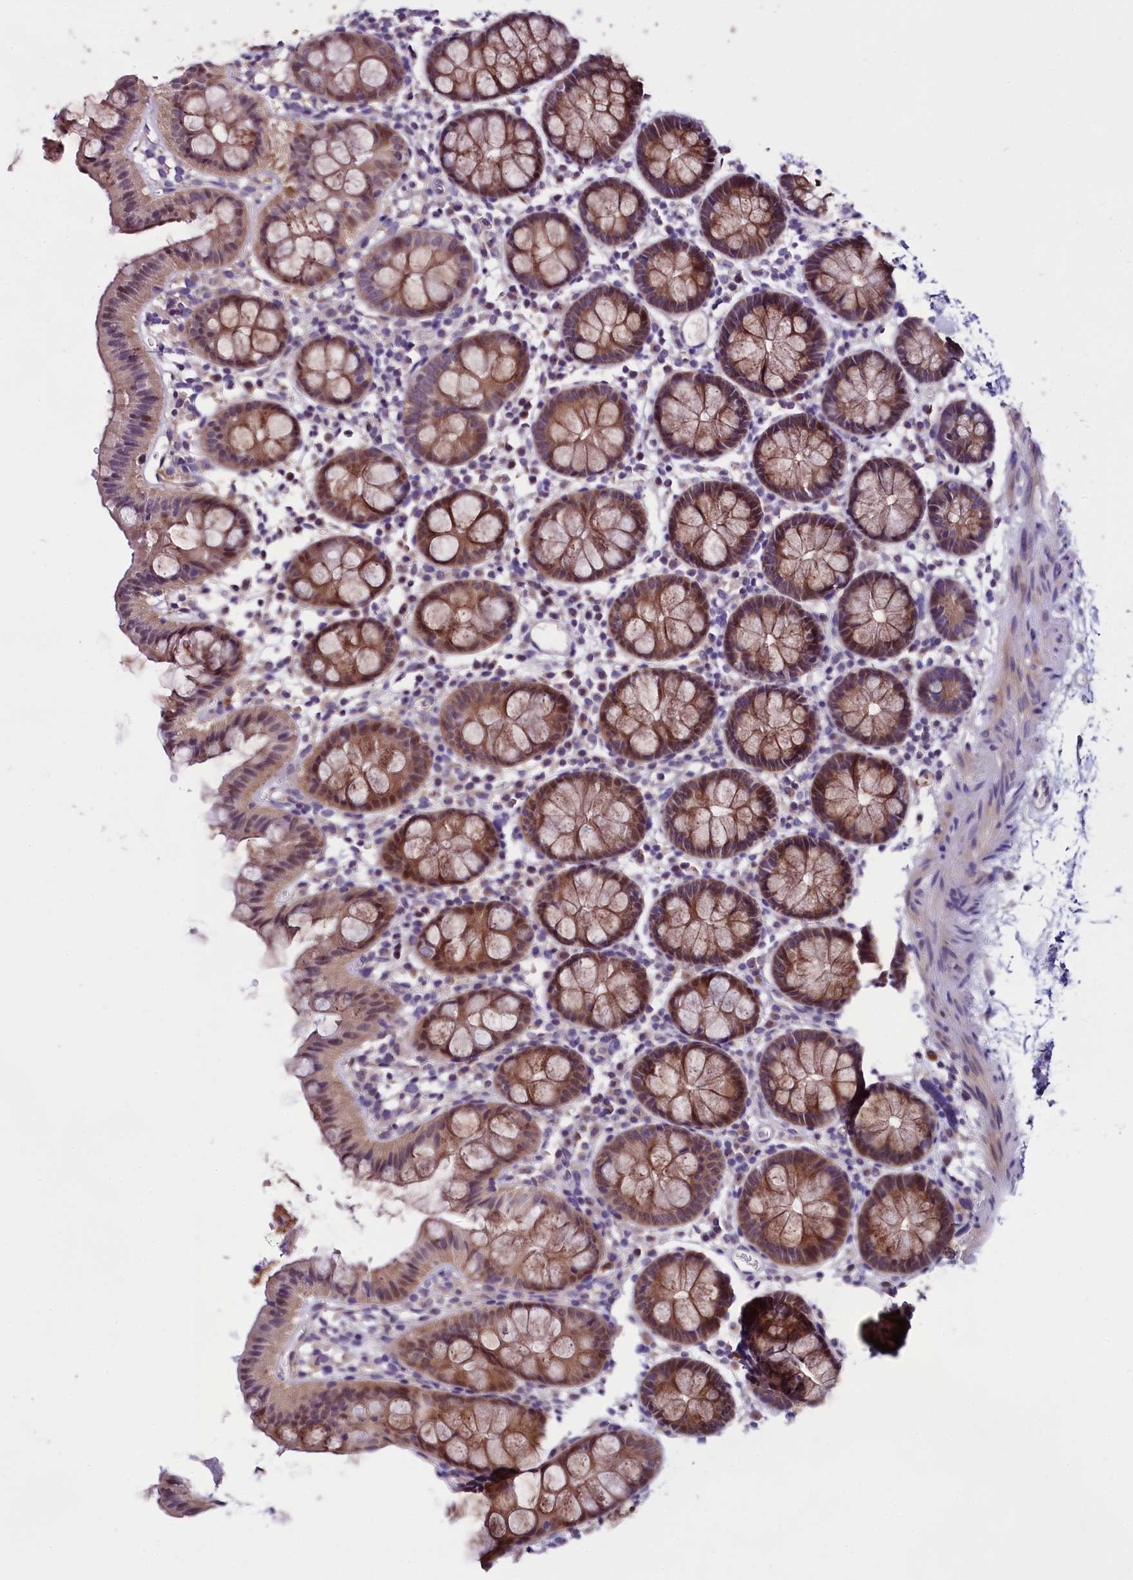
{"staining": {"intensity": "negative", "quantity": "none", "location": "none"}, "tissue": "colon", "cell_type": "Endothelial cells", "image_type": "normal", "snomed": [{"axis": "morphology", "description": "Normal tissue, NOS"}, {"axis": "topography", "description": "Colon"}], "caption": "This micrograph is of unremarkable colon stained with immunohistochemistry to label a protein in brown with the nuclei are counter-stained blue. There is no positivity in endothelial cells.", "gene": "C9orf40", "patient": {"sex": "male", "age": 75}}